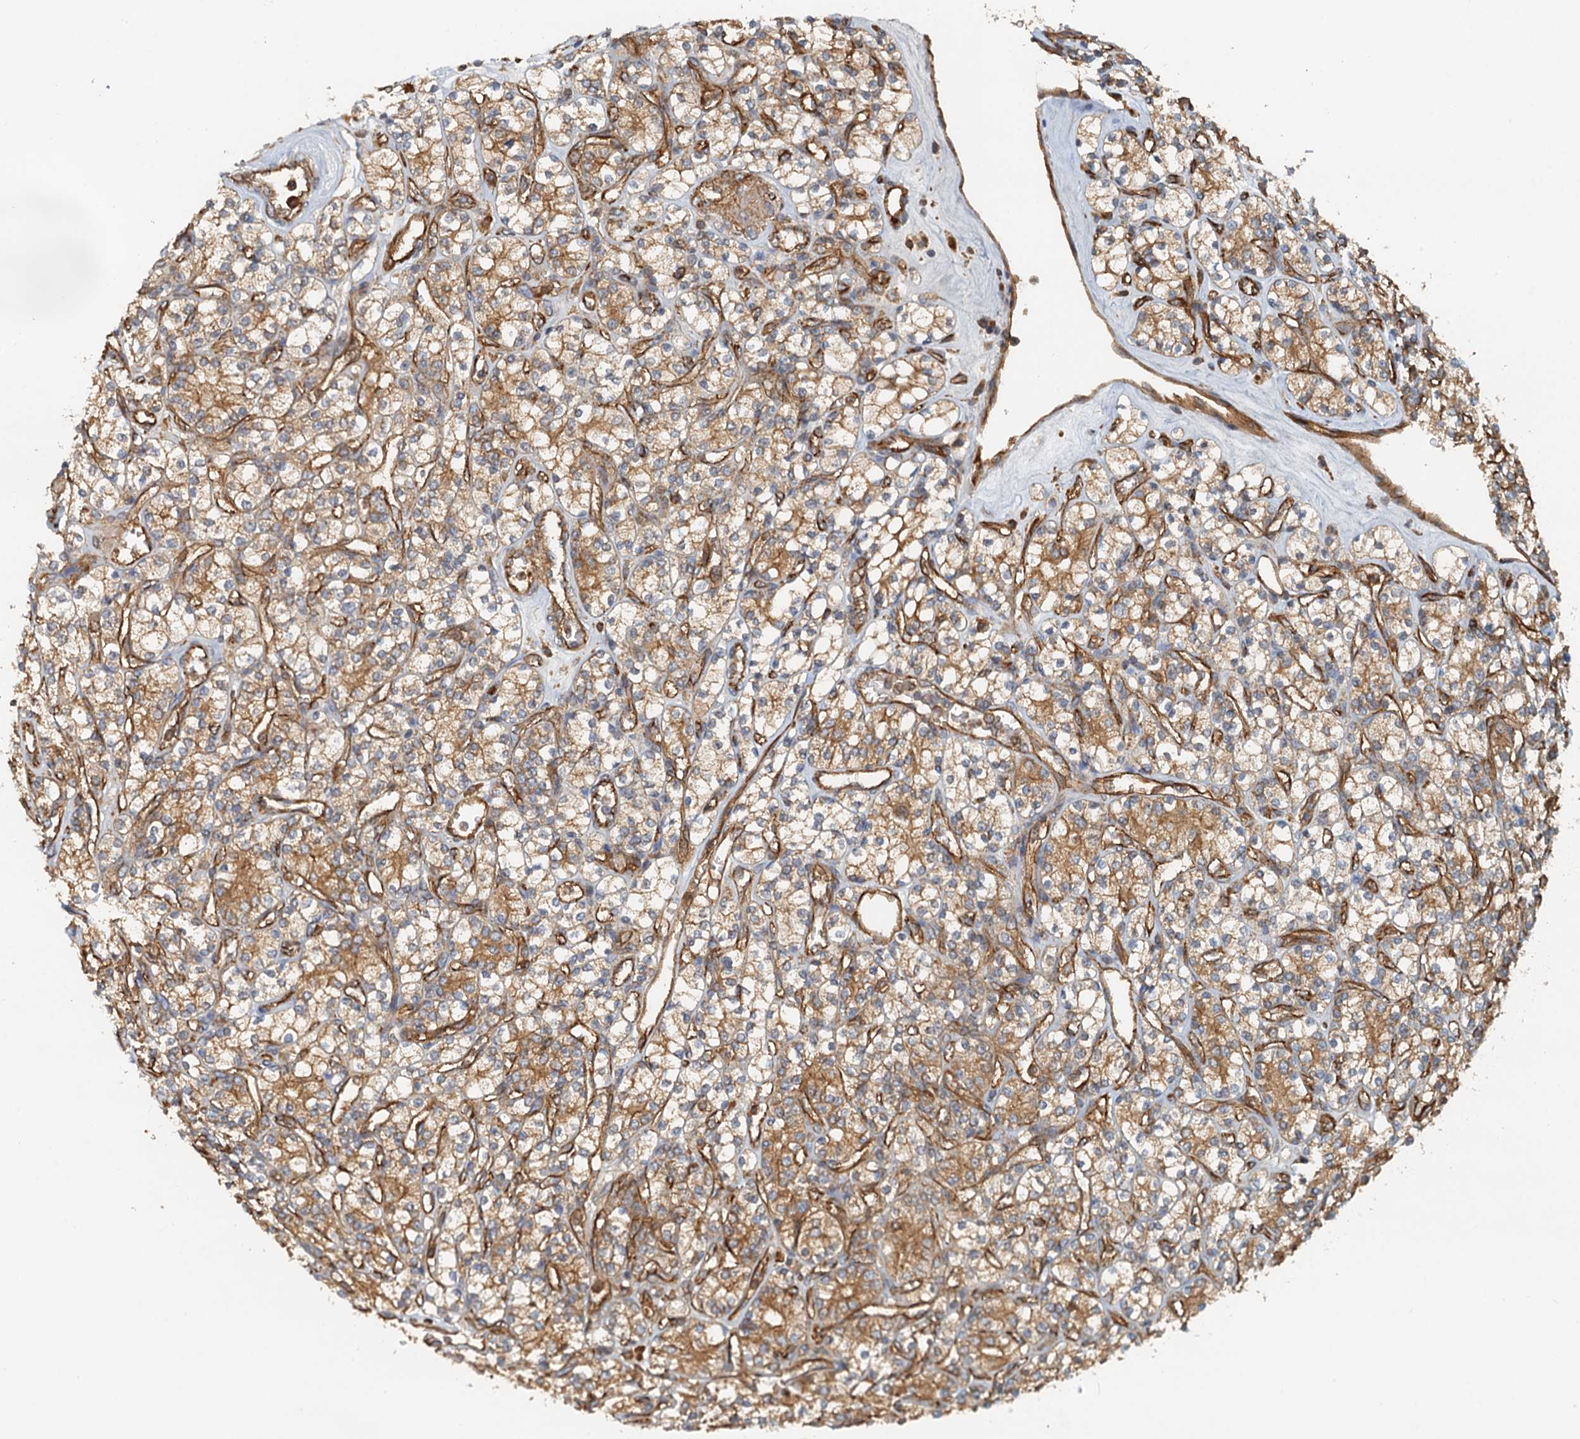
{"staining": {"intensity": "moderate", "quantity": ">75%", "location": "cytoplasmic/membranous"}, "tissue": "renal cancer", "cell_type": "Tumor cells", "image_type": "cancer", "snomed": [{"axis": "morphology", "description": "Adenocarcinoma, NOS"}, {"axis": "topography", "description": "Kidney"}], "caption": "IHC image of renal cancer stained for a protein (brown), which demonstrates medium levels of moderate cytoplasmic/membranous staining in approximately >75% of tumor cells.", "gene": "NIPAL3", "patient": {"sex": "male", "age": 77}}